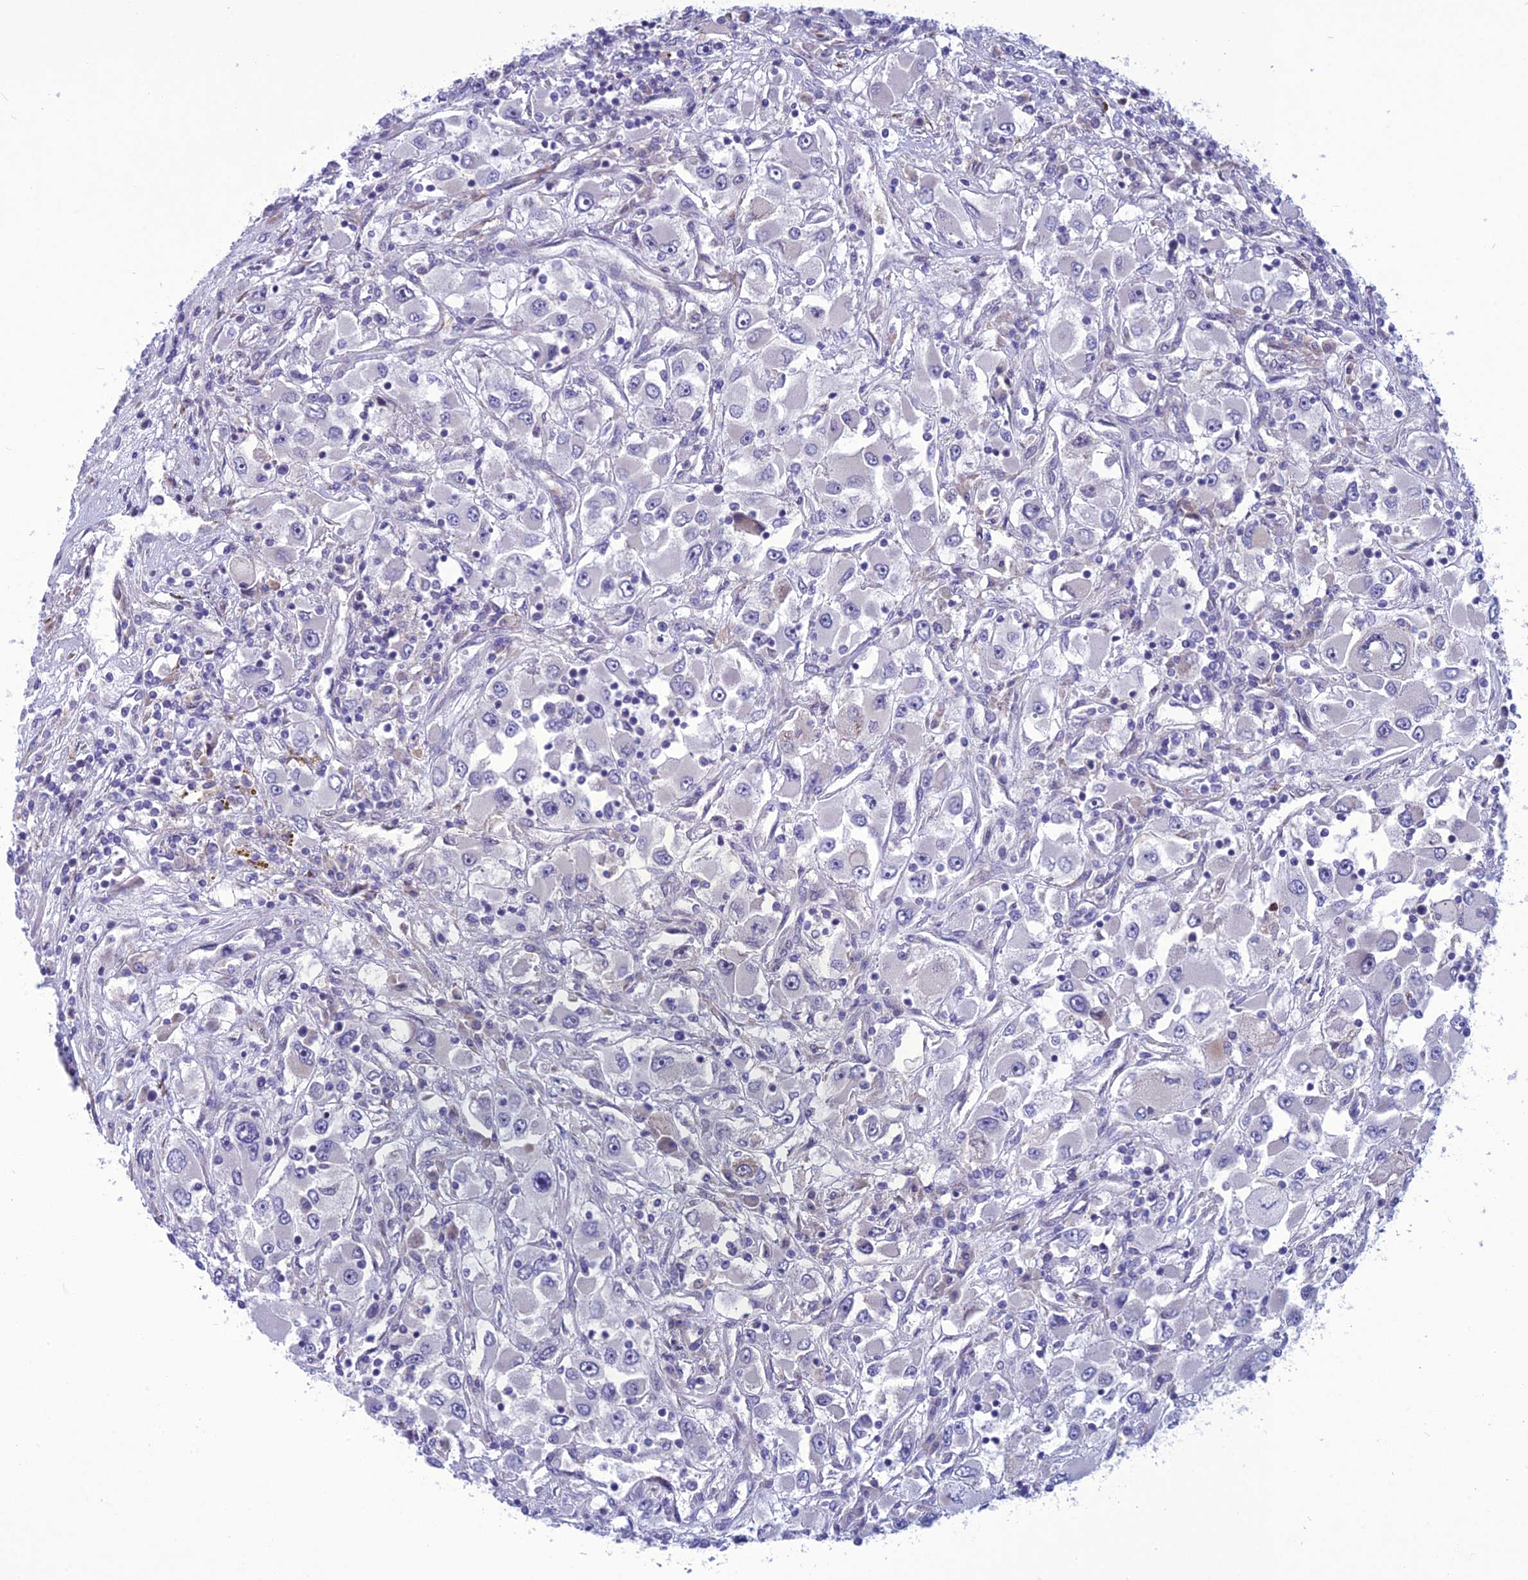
{"staining": {"intensity": "negative", "quantity": "none", "location": "none"}, "tissue": "renal cancer", "cell_type": "Tumor cells", "image_type": "cancer", "snomed": [{"axis": "morphology", "description": "Adenocarcinoma, NOS"}, {"axis": "topography", "description": "Kidney"}], "caption": "High power microscopy histopathology image of an immunohistochemistry (IHC) photomicrograph of adenocarcinoma (renal), revealing no significant positivity in tumor cells.", "gene": "PSMF1", "patient": {"sex": "female", "age": 52}}